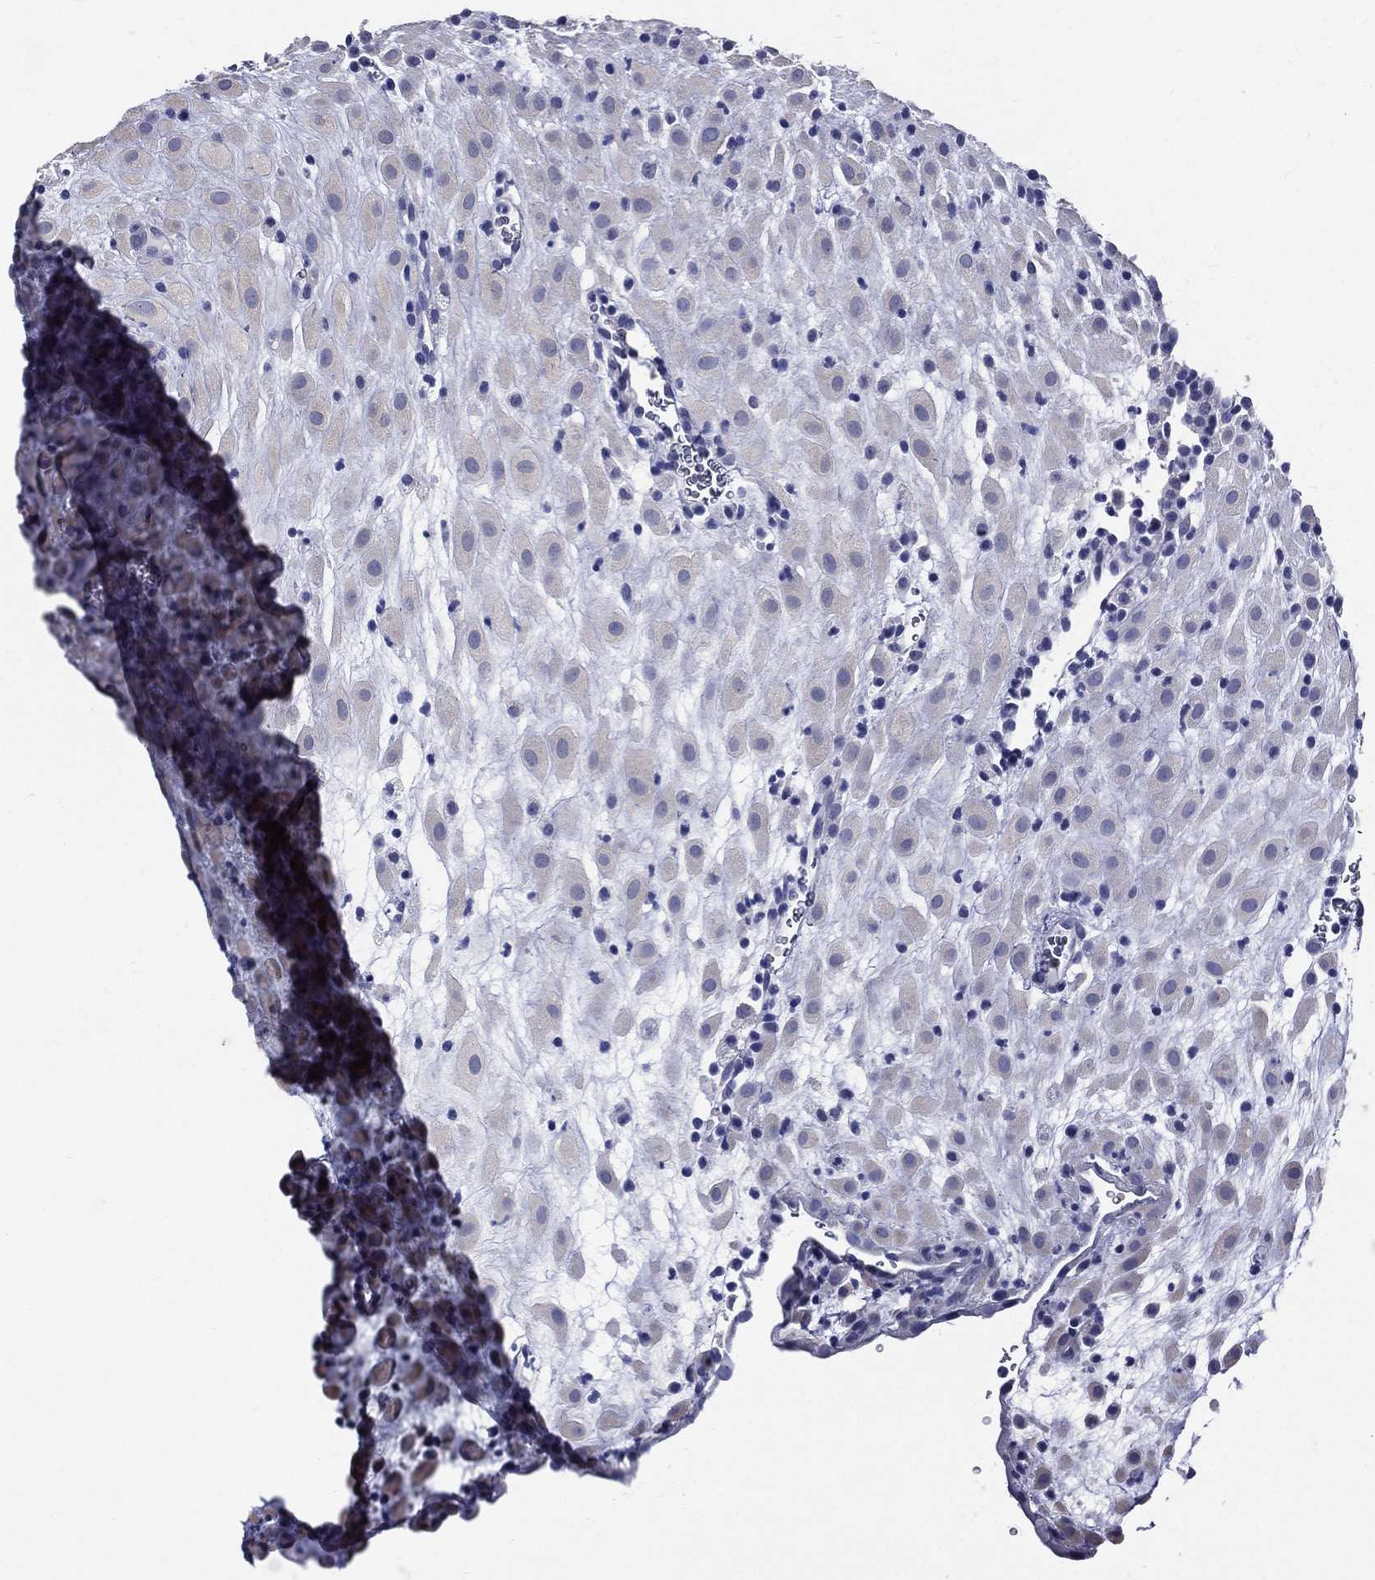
{"staining": {"intensity": "weak", "quantity": "<25%", "location": "cytoplasmic/membranous"}, "tissue": "placenta", "cell_type": "Decidual cells", "image_type": "normal", "snomed": [{"axis": "morphology", "description": "Normal tissue, NOS"}, {"axis": "topography", "description": "Placenta"}], "caption": "Immunohistochemical staining of unremarkable placenta exhibits no significant expression in decidual cells.", "gene": "DPYS", "patient": {"sex": "female", "age": 19}}